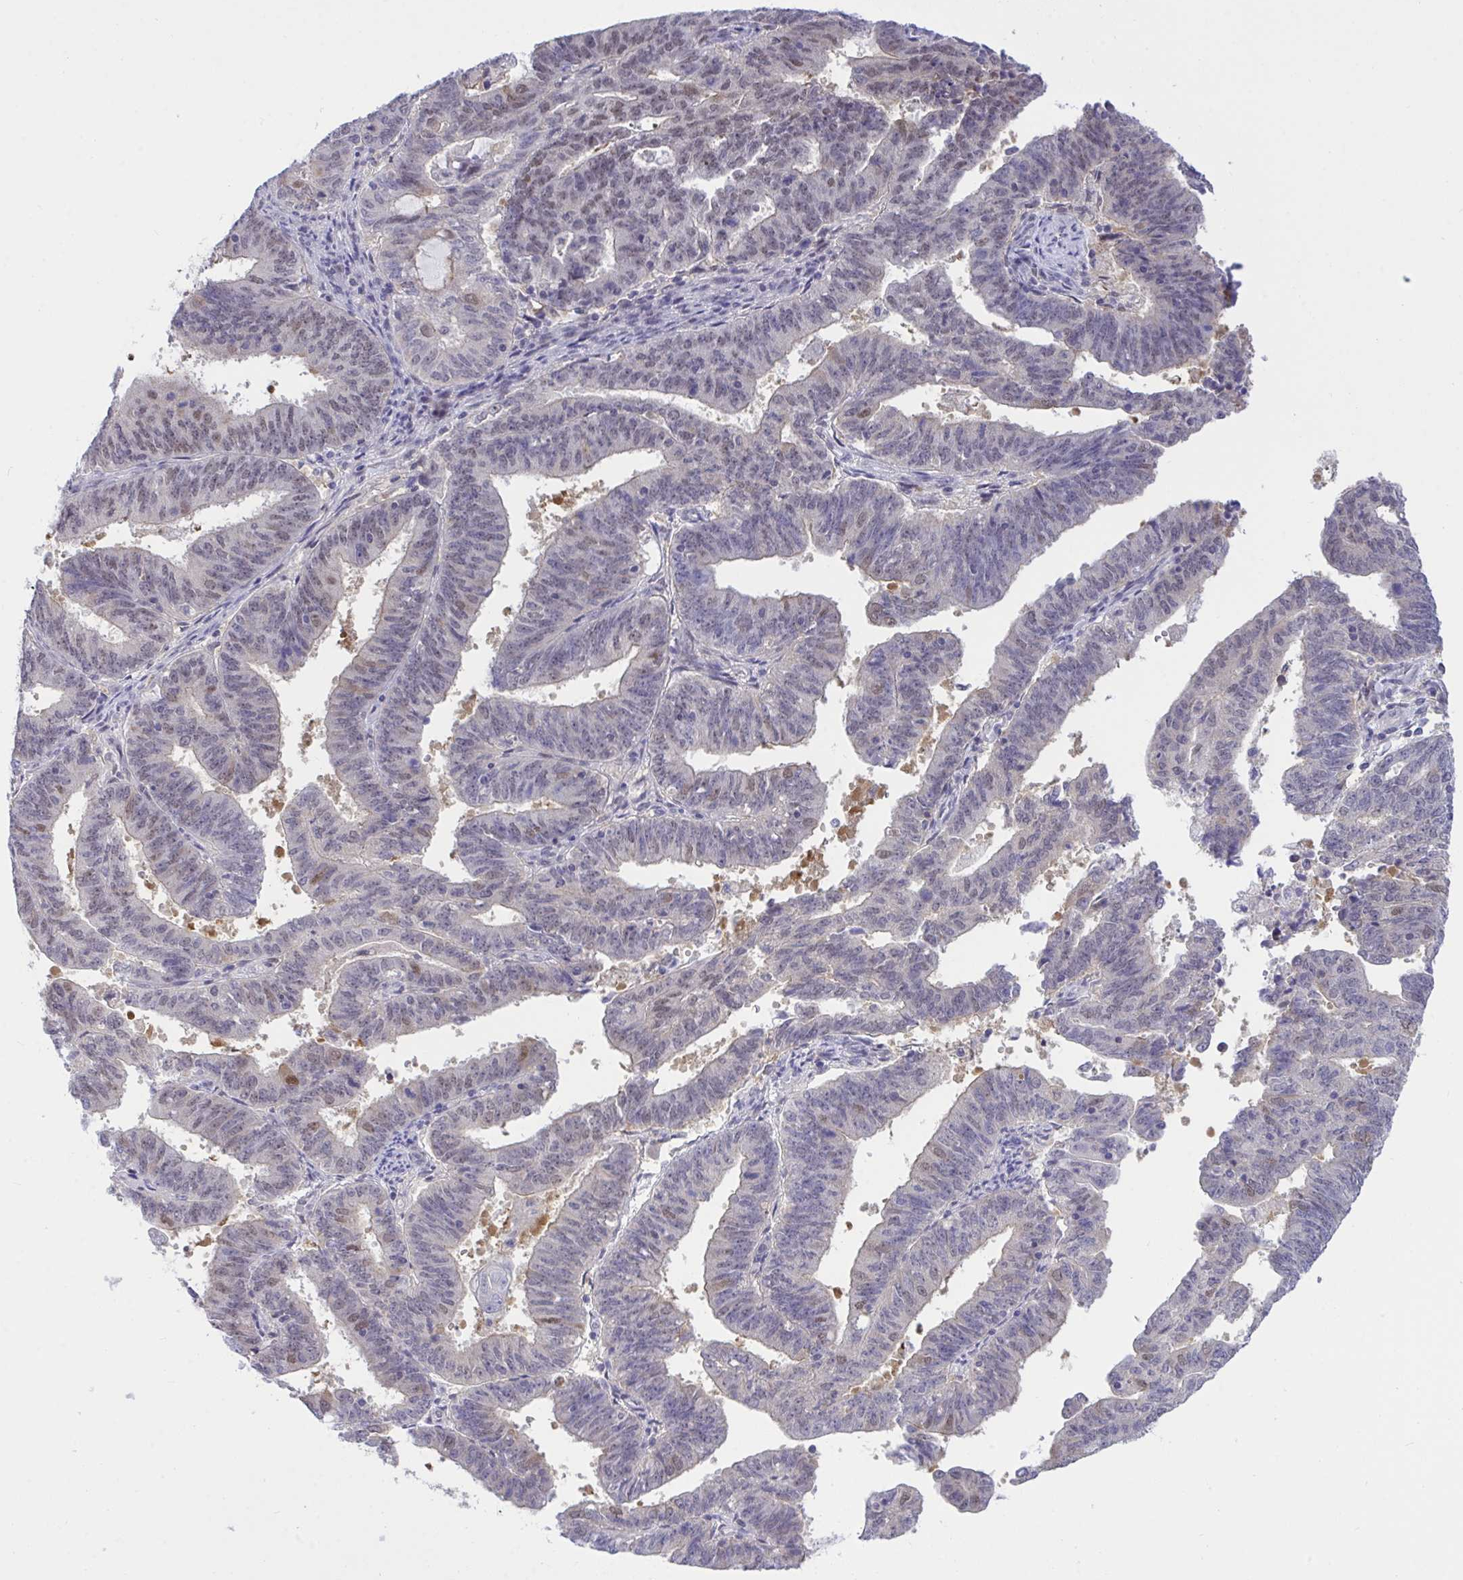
{"staining": {"intensity": "weak", "quantity": "<25%", "location": "nuclear"}, "tissue": "endometrial cancer", "cell_type": "Tumor cells", "image_type": "cancer", "snomed": [{"axis": "morphology", "description": "Adenocarcinoma, NOS"}, {"axis": "topography", "description": "Endometrium"}], "caption": "An immunohistochemistry (IHC) micrograph of endometrial cancer (adenocarcinoma) is shown. There is no staining in tumor cells of endometrial cancer (adenocarcinoma). (DAB immunohistochemistry, high magnification).", "gene": "THOP1", "patient": {"sex": "female", "age": 82}}